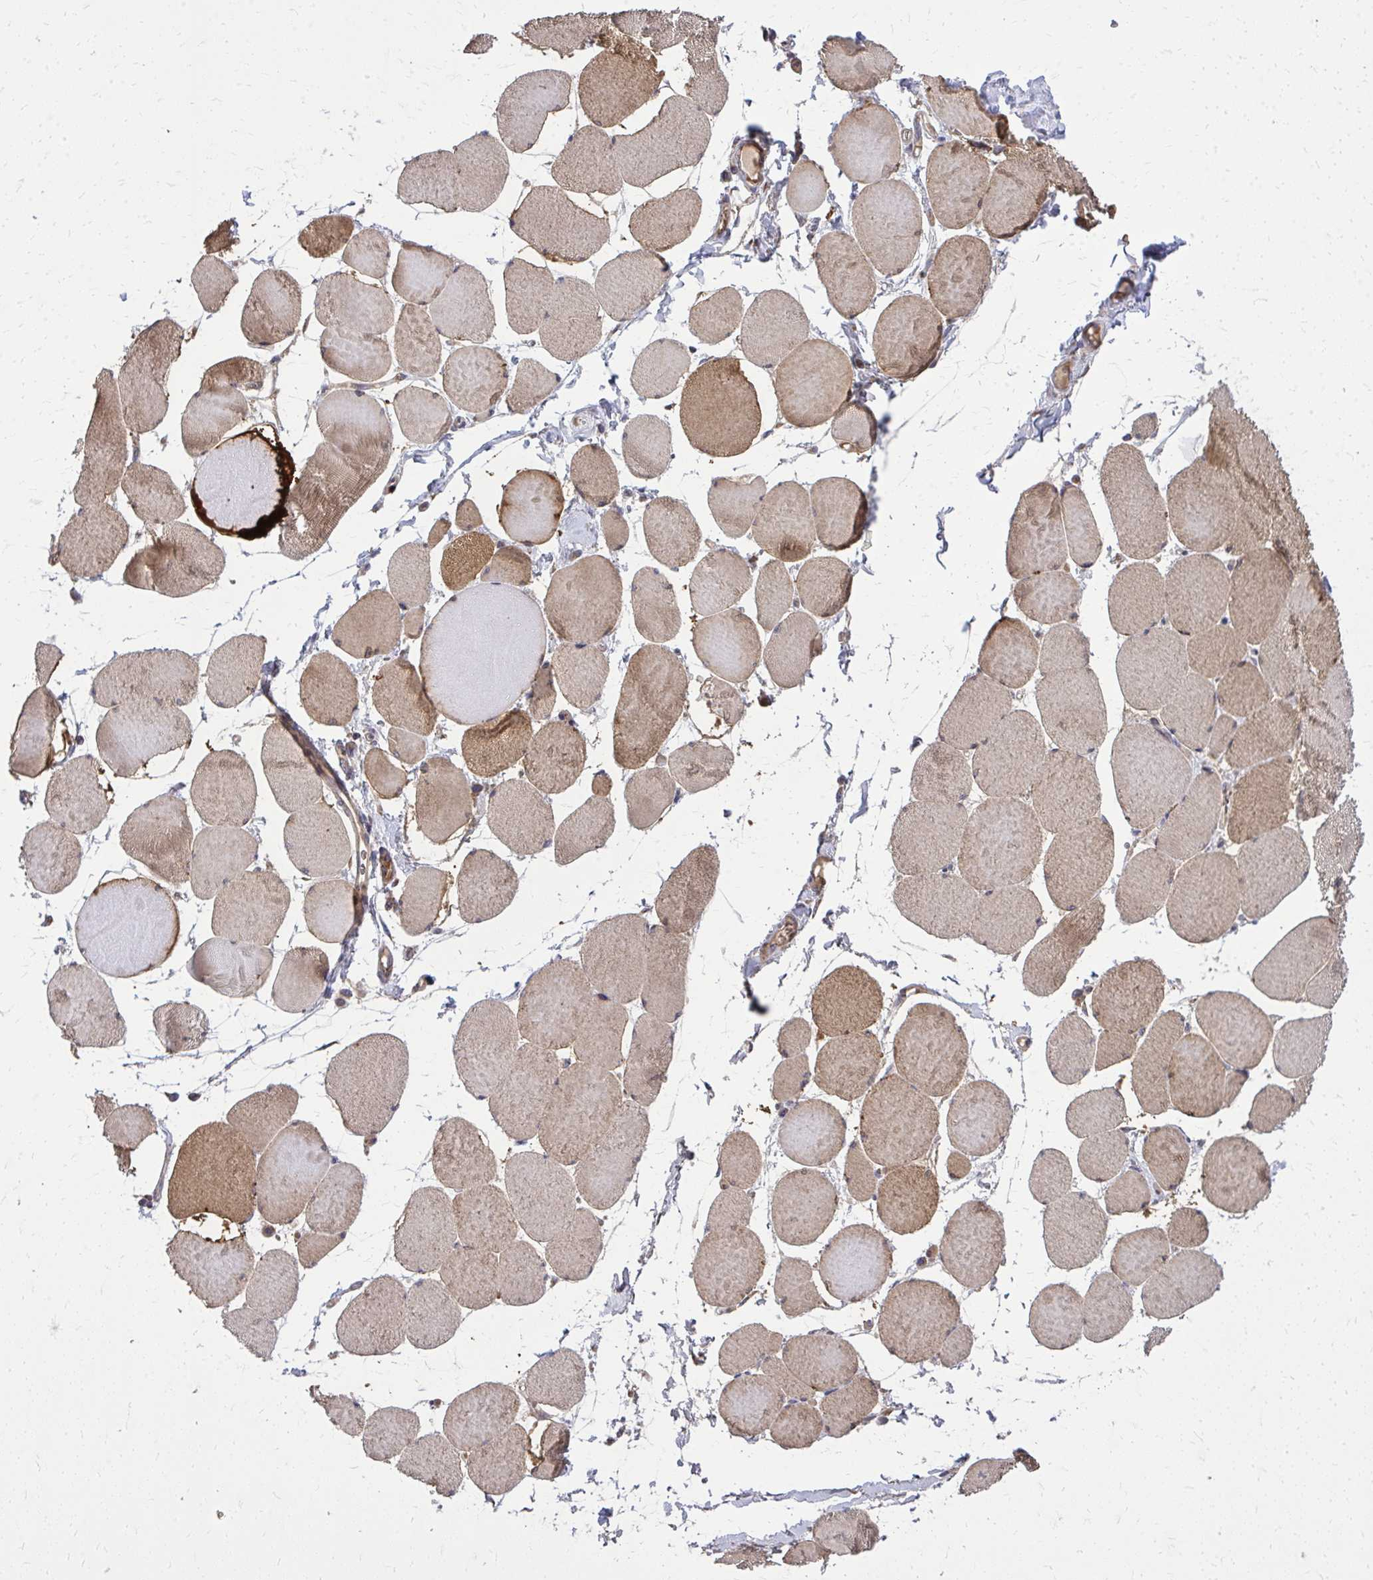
{"staining": {"intensity": "moderate", "quantity": "25%-75%", "location": "cytoplasmic/membranous"}, "tissue": "skeletal muscle", "cell_type": "Myocytes", "image_type": "normal", "snomed": [{"axis": "morphology", "description": "Normal tissue, NOS"}, {"axis": "topography", "description": "Skeletal muscle"}], "caption": "Immunohistochemistry (IHC) of normal human skeletal muscle exhibits medium levels of moderate cytoplasmic/membranous positivity in about 25%-75% of myocytes. (DAB (3,3'-diaminobenzidine) = brown stain, brightfield microscopy at high magnification).", "gene": "PDK4", "patient": {"sex": "female", "age": 75}}